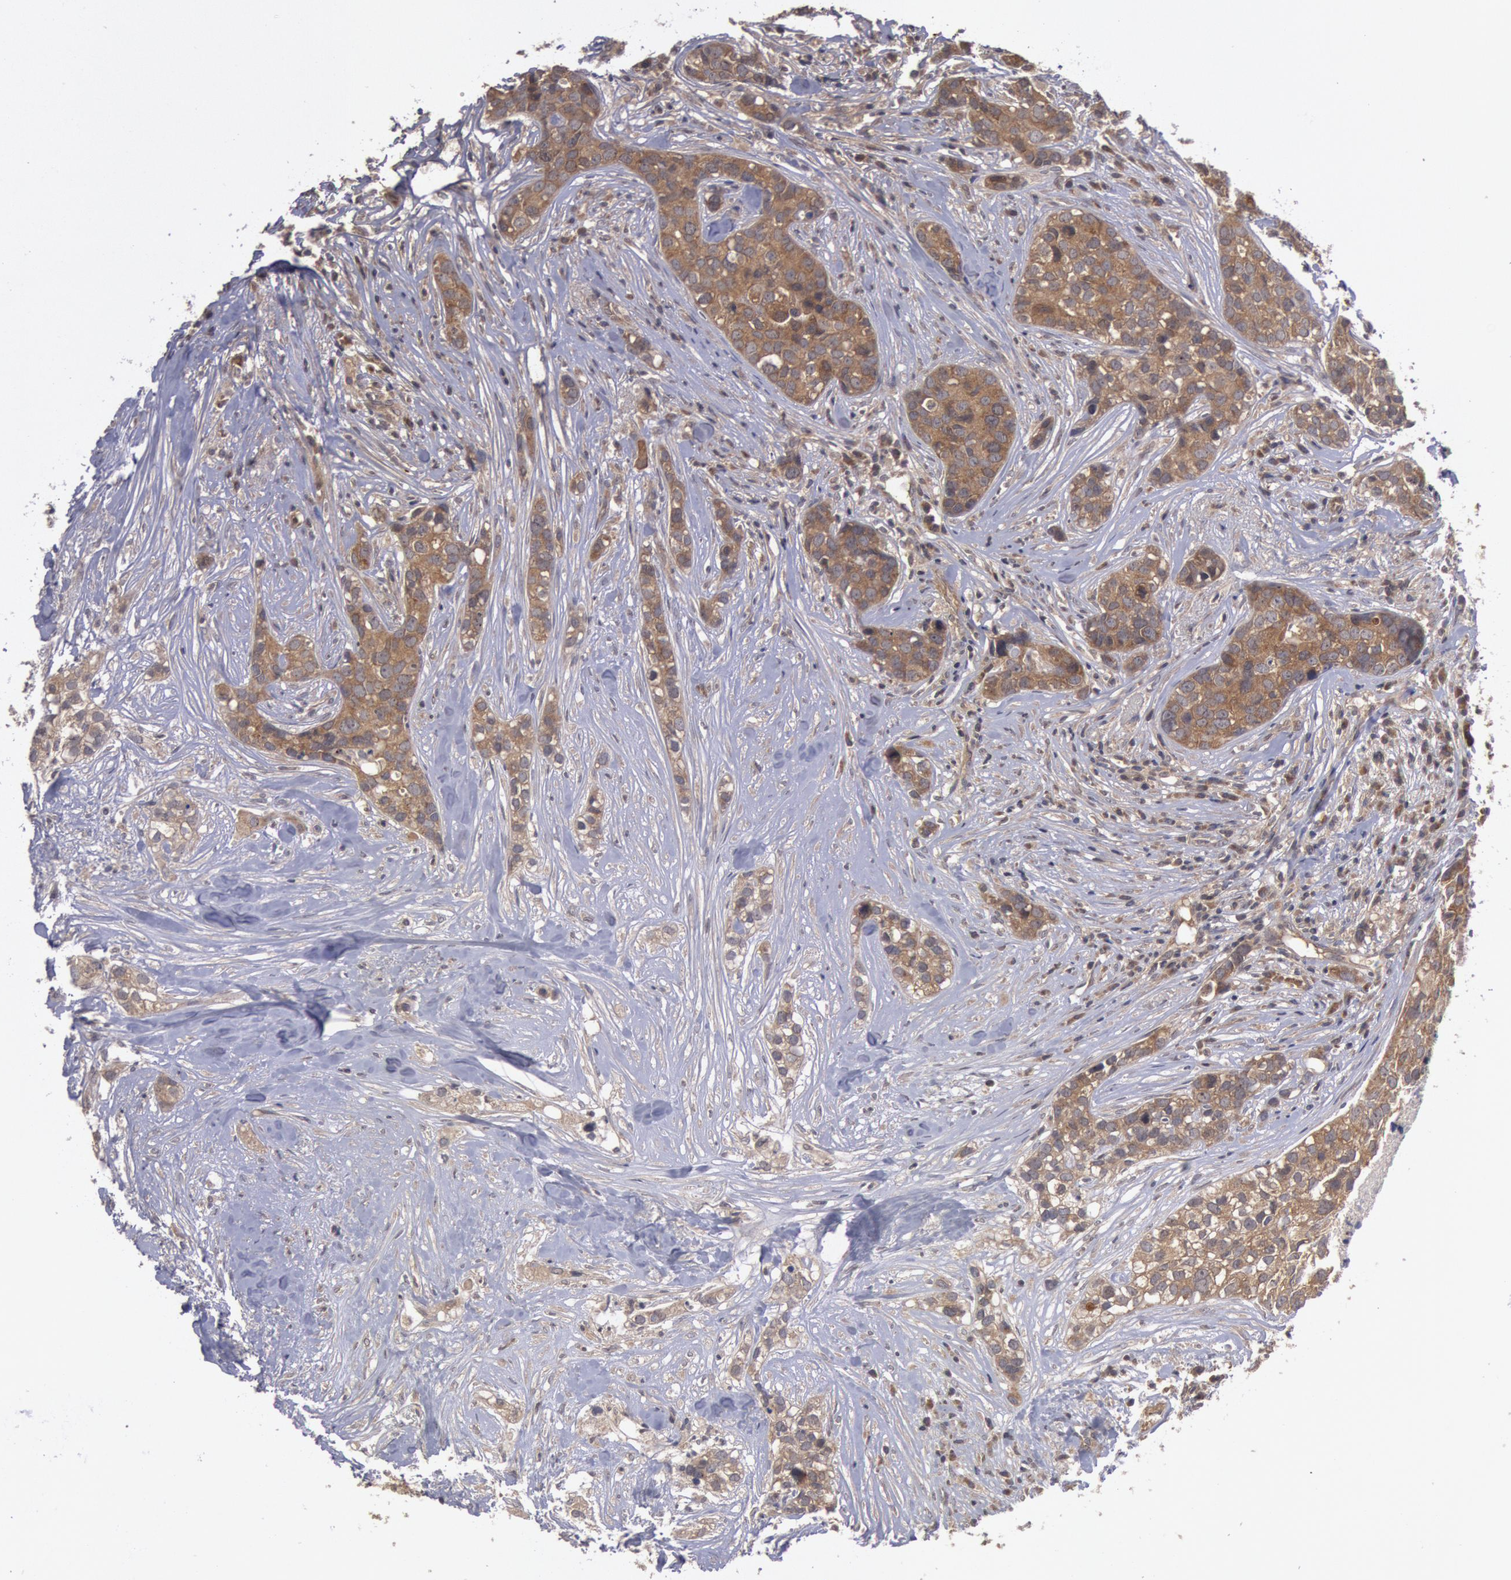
{"staining": {"intensity": "moderate", "quantity": ">75%", "location": "cytoplasmic/membranous"}, "tissue": "breast cancer", "cell_type": "Tumor cells", "image_type": "cancer", "snomed": [{"axis": "morphology", "description": "Duct carcinoma"}, {"axis": "topography", "description": "Breast"}], "caption": "DAB (3,3'-diaminobenzidine) immunohistochemical staining of human breast invasive ductal carcinoma reveals moderate cytoplasmic/membranous protein expression in approximately >75% of tumor cells.", "gene": "BRAF", "patient": {"sex": "female", "age": 91}}